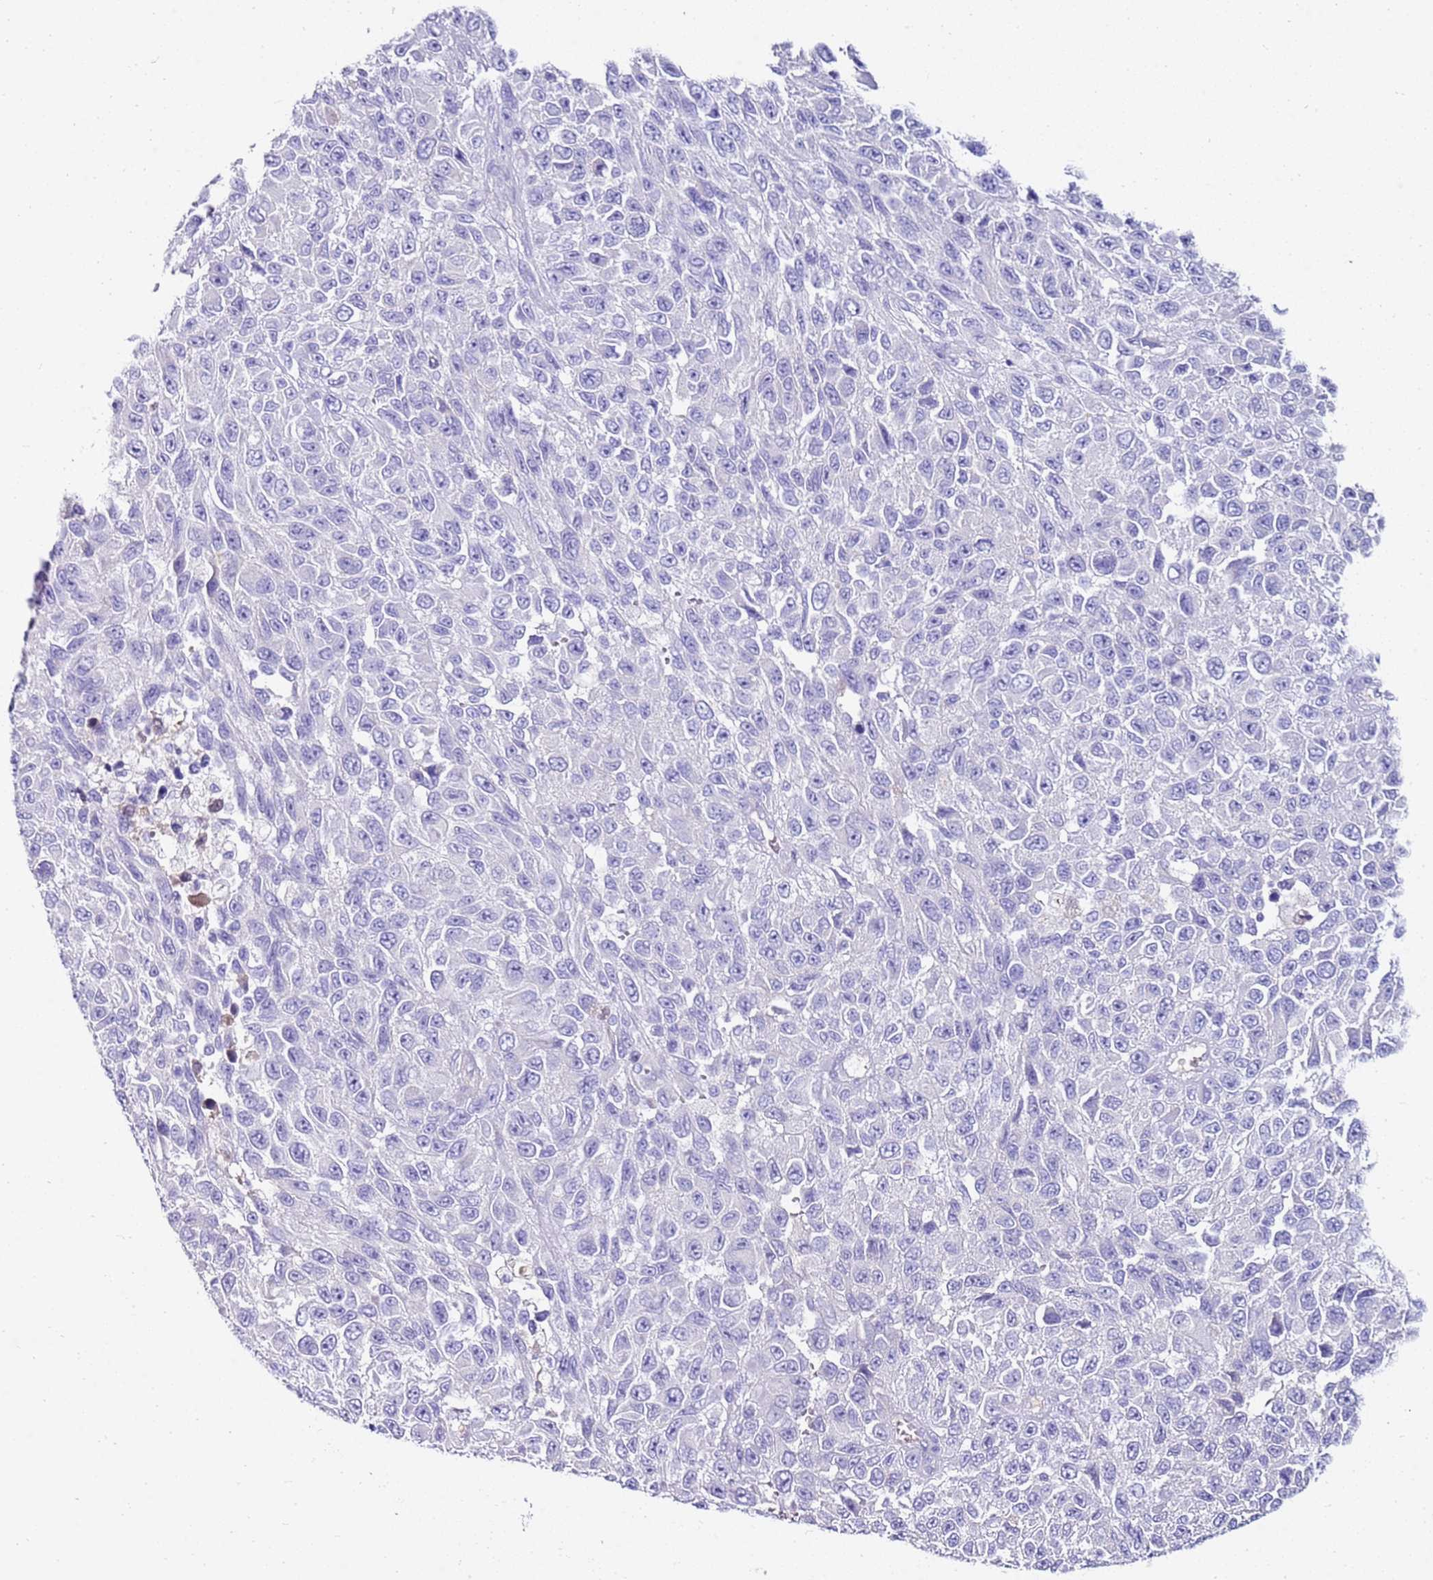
{"staining": {"intensity": "negative", "quantity": "none", "location": "none"}, "tissue": "melanoma", "cell_type": "Tumor cells", "image_type": "cancer", "snomed": [{"axis": "morphology", "description": "Normal tissue, NOS"}, {"axis": "morphology", "description": "Malignant melanoma, NOS"}, {"axis": "topography", "description": "Skin"}], "caption": "Immunohistochemistry photomicrograph of neoplastic tissue: malignant melanoma stained with DAB (3,3'-diaminobenzidine) shows no significant protein staining in tumor cells.", "gene": "EVPLL", "patient": {"sex": "female", "age": 96}}